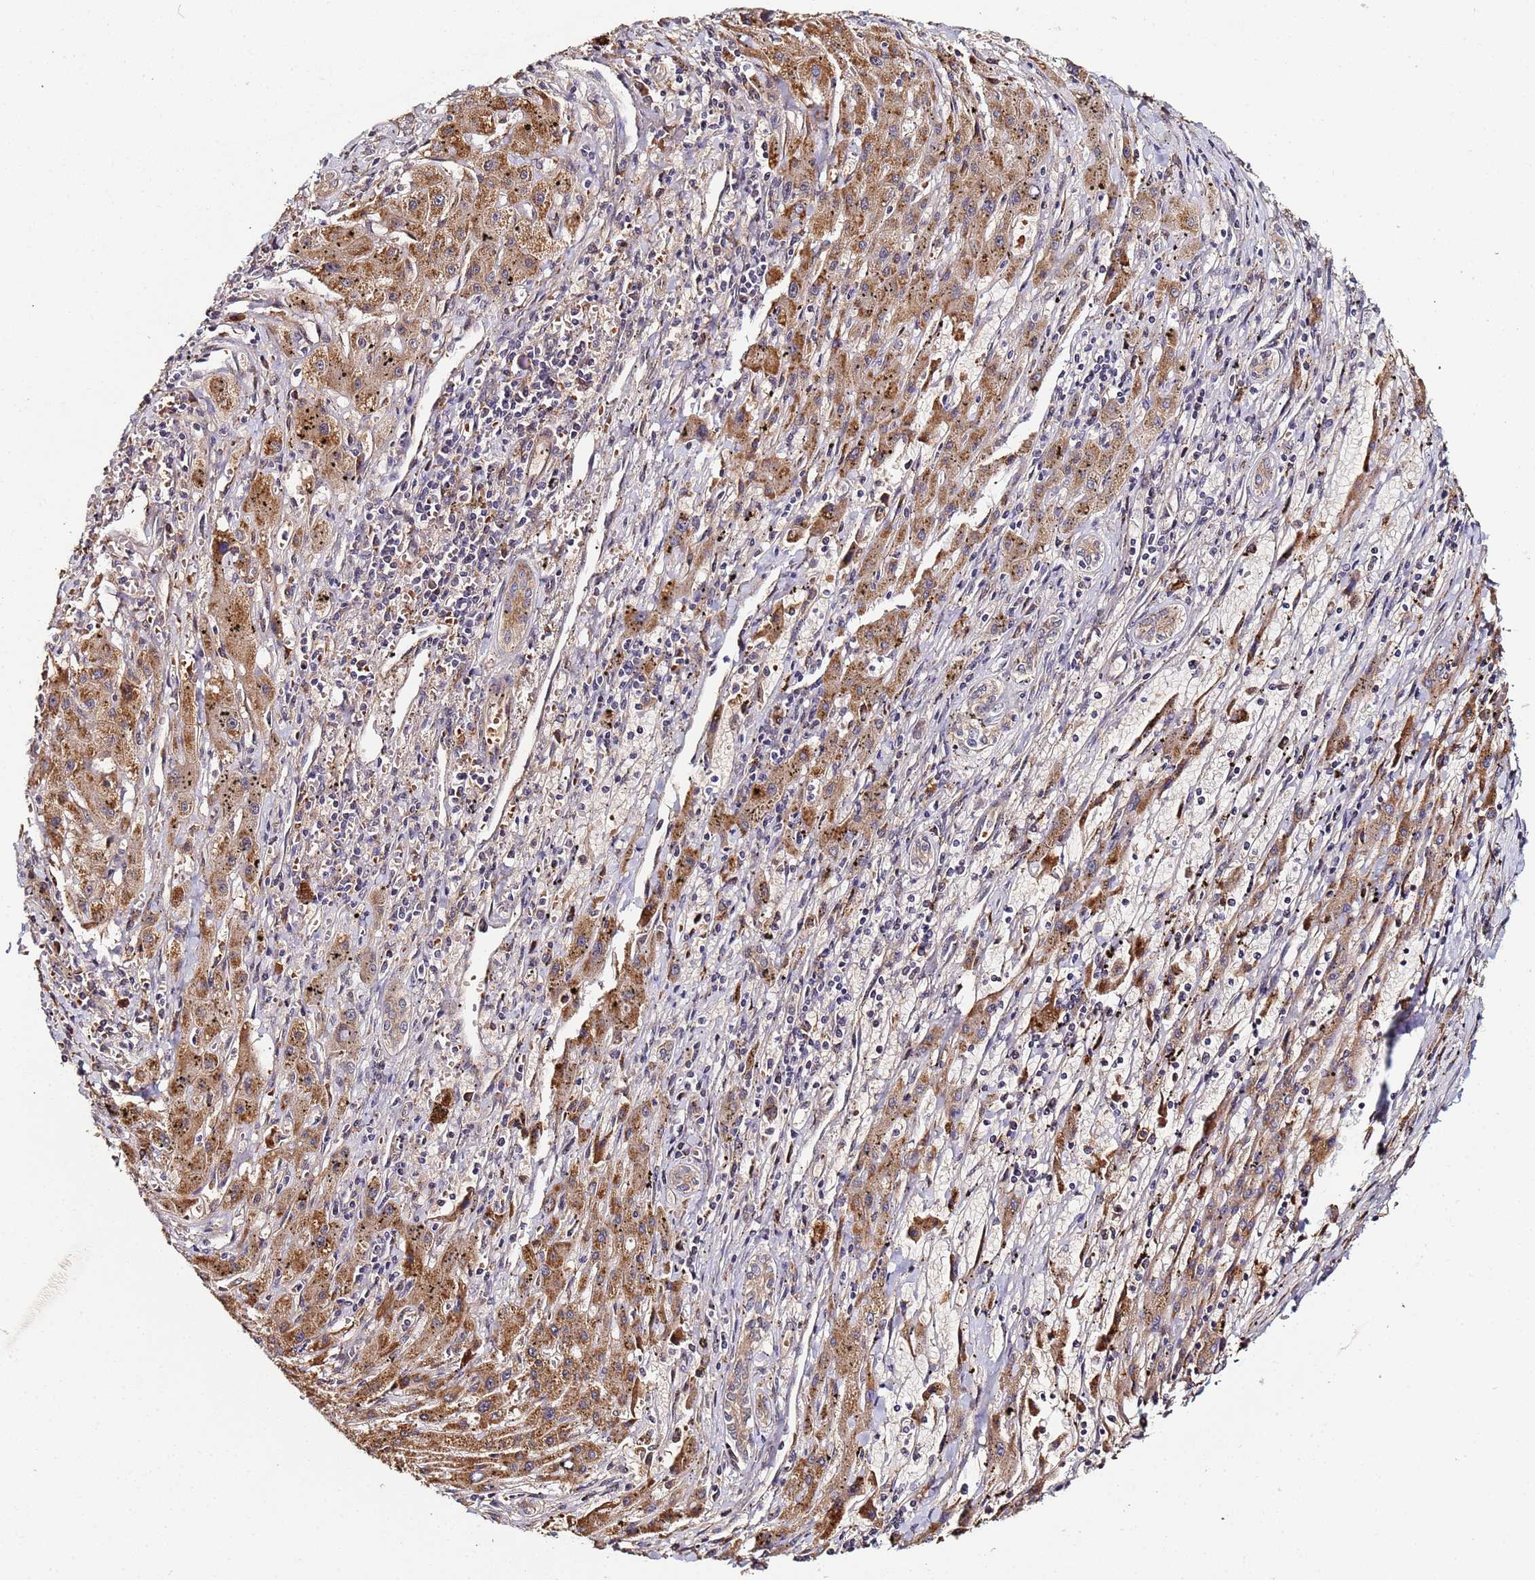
{"staining": {"intensity": "moderate", "quantity": ">75%", "location": "cytoplasmic/membranous"}, "tissue": "liver cancer", "cell_type": "Tumor cells", "image_type": "cancer", "snomed": [{"axis": "morphology", "description": "Carcinoma, Hepatocellular, NOS"}, {"axis": "topography", "description": "Liver"}], "caption": "A high-resolution photomicrograph shows immunohistochemistry (IHC) staining of liver cancer, which reveals moderate cytoplasmic/membranous staining in approximately >75% of tumor cells.", "gene": "OSER1", "patient": {"sex": "male", "age": 72}}